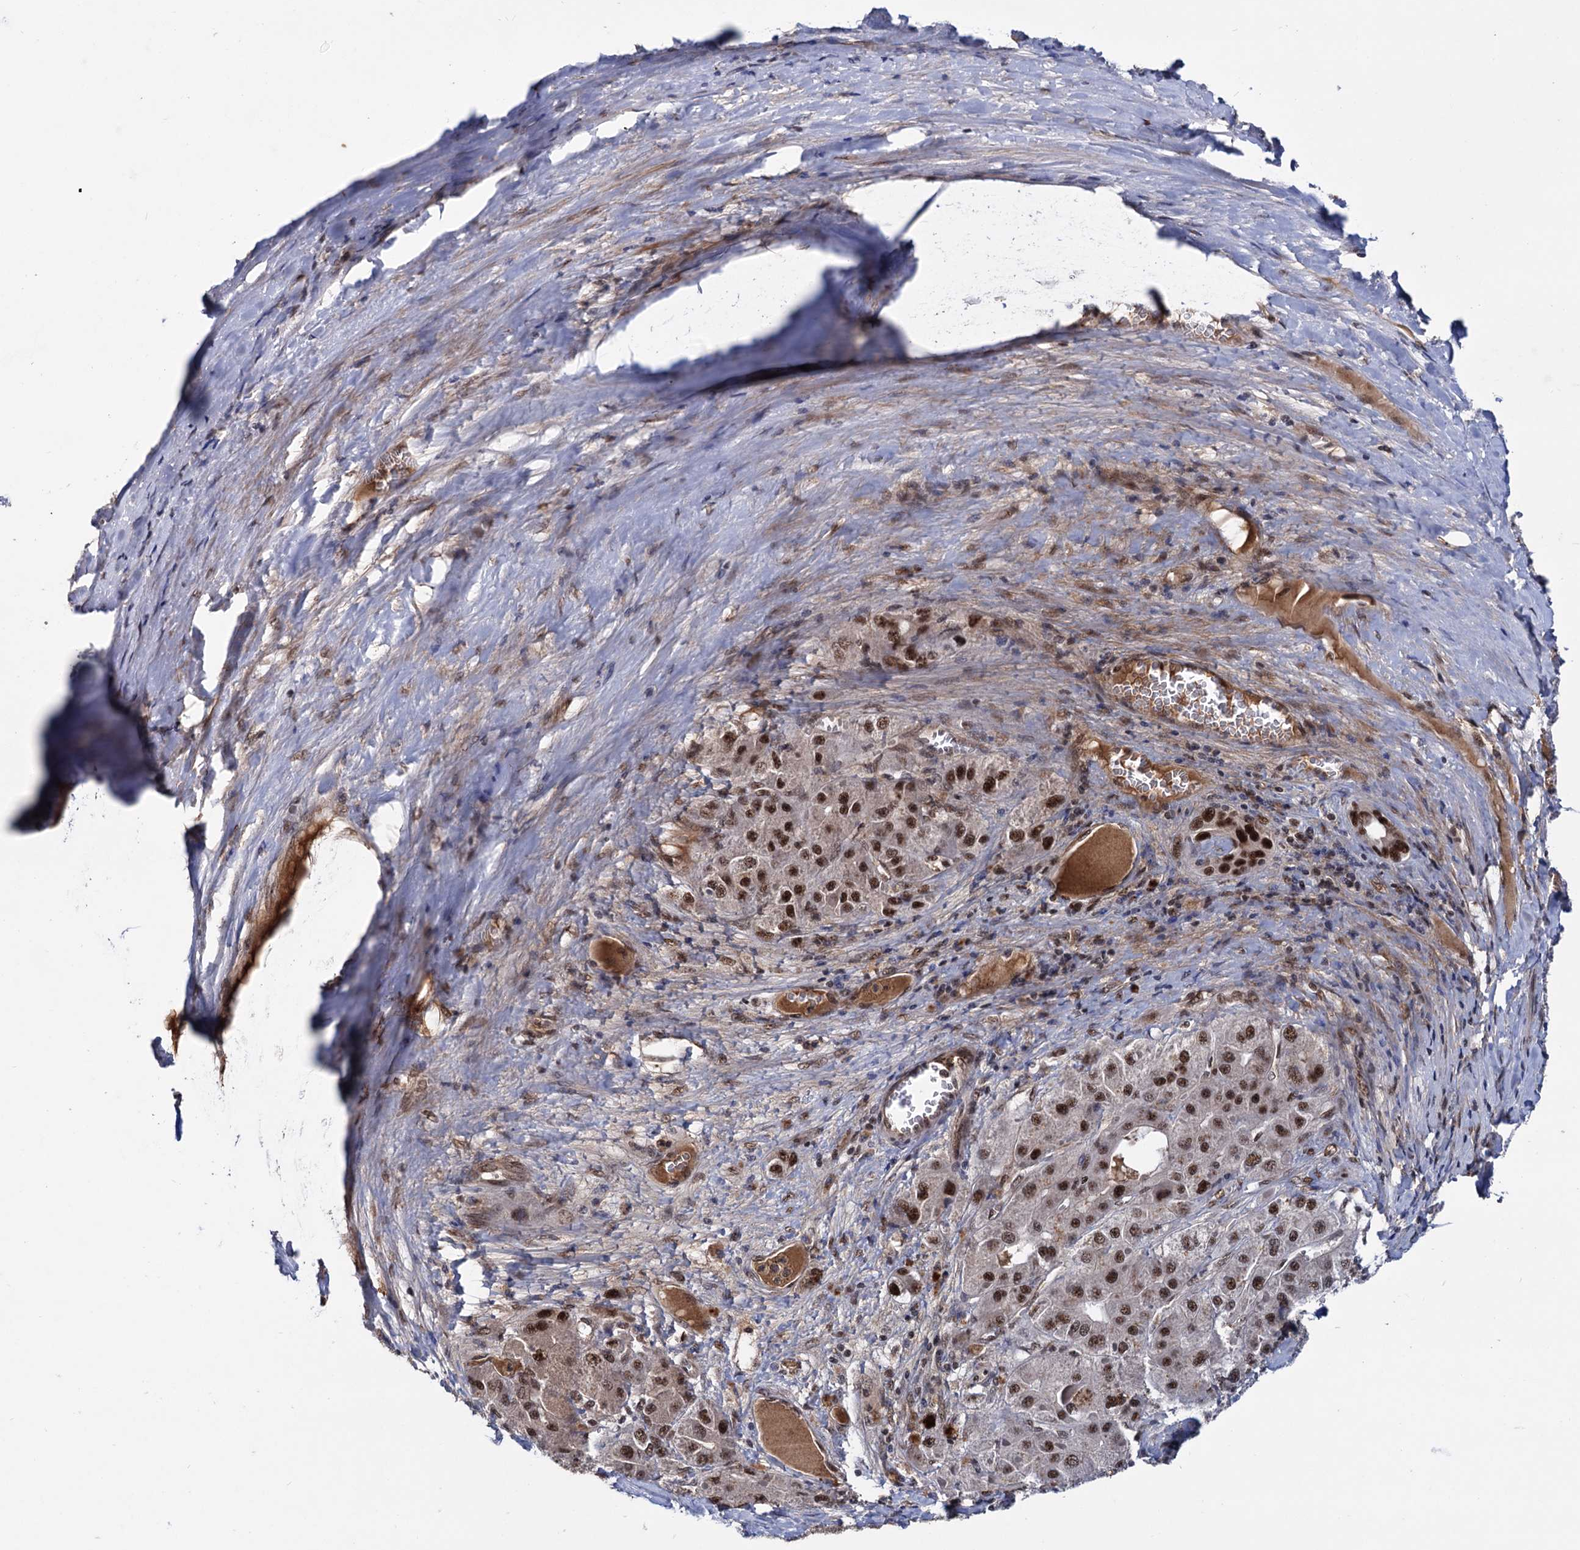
{"staining": {"intensity": "strong", "quantity": ">75%", "location": "cytoplasmic/membranous,nuclear"}, "tissue": "liver cancer", "cell_type": "Tumor cells", "image_type": "cancer", "snomed": [{"axis": "morphology", "description": "Carcinoma, Hepatocellular, NOS"}, {"axis": "topography", "description": "Liver"}], "caption": "Brown immunohistochemical staining in human liver cancer (hepatocellular carcinoma) displays strong cytoplasmic/membranous and nuclear positivity in approximately >75% of tumor cells.", "gene": "TBC1D12", "patient": {"sex": "female", "age": 73}}